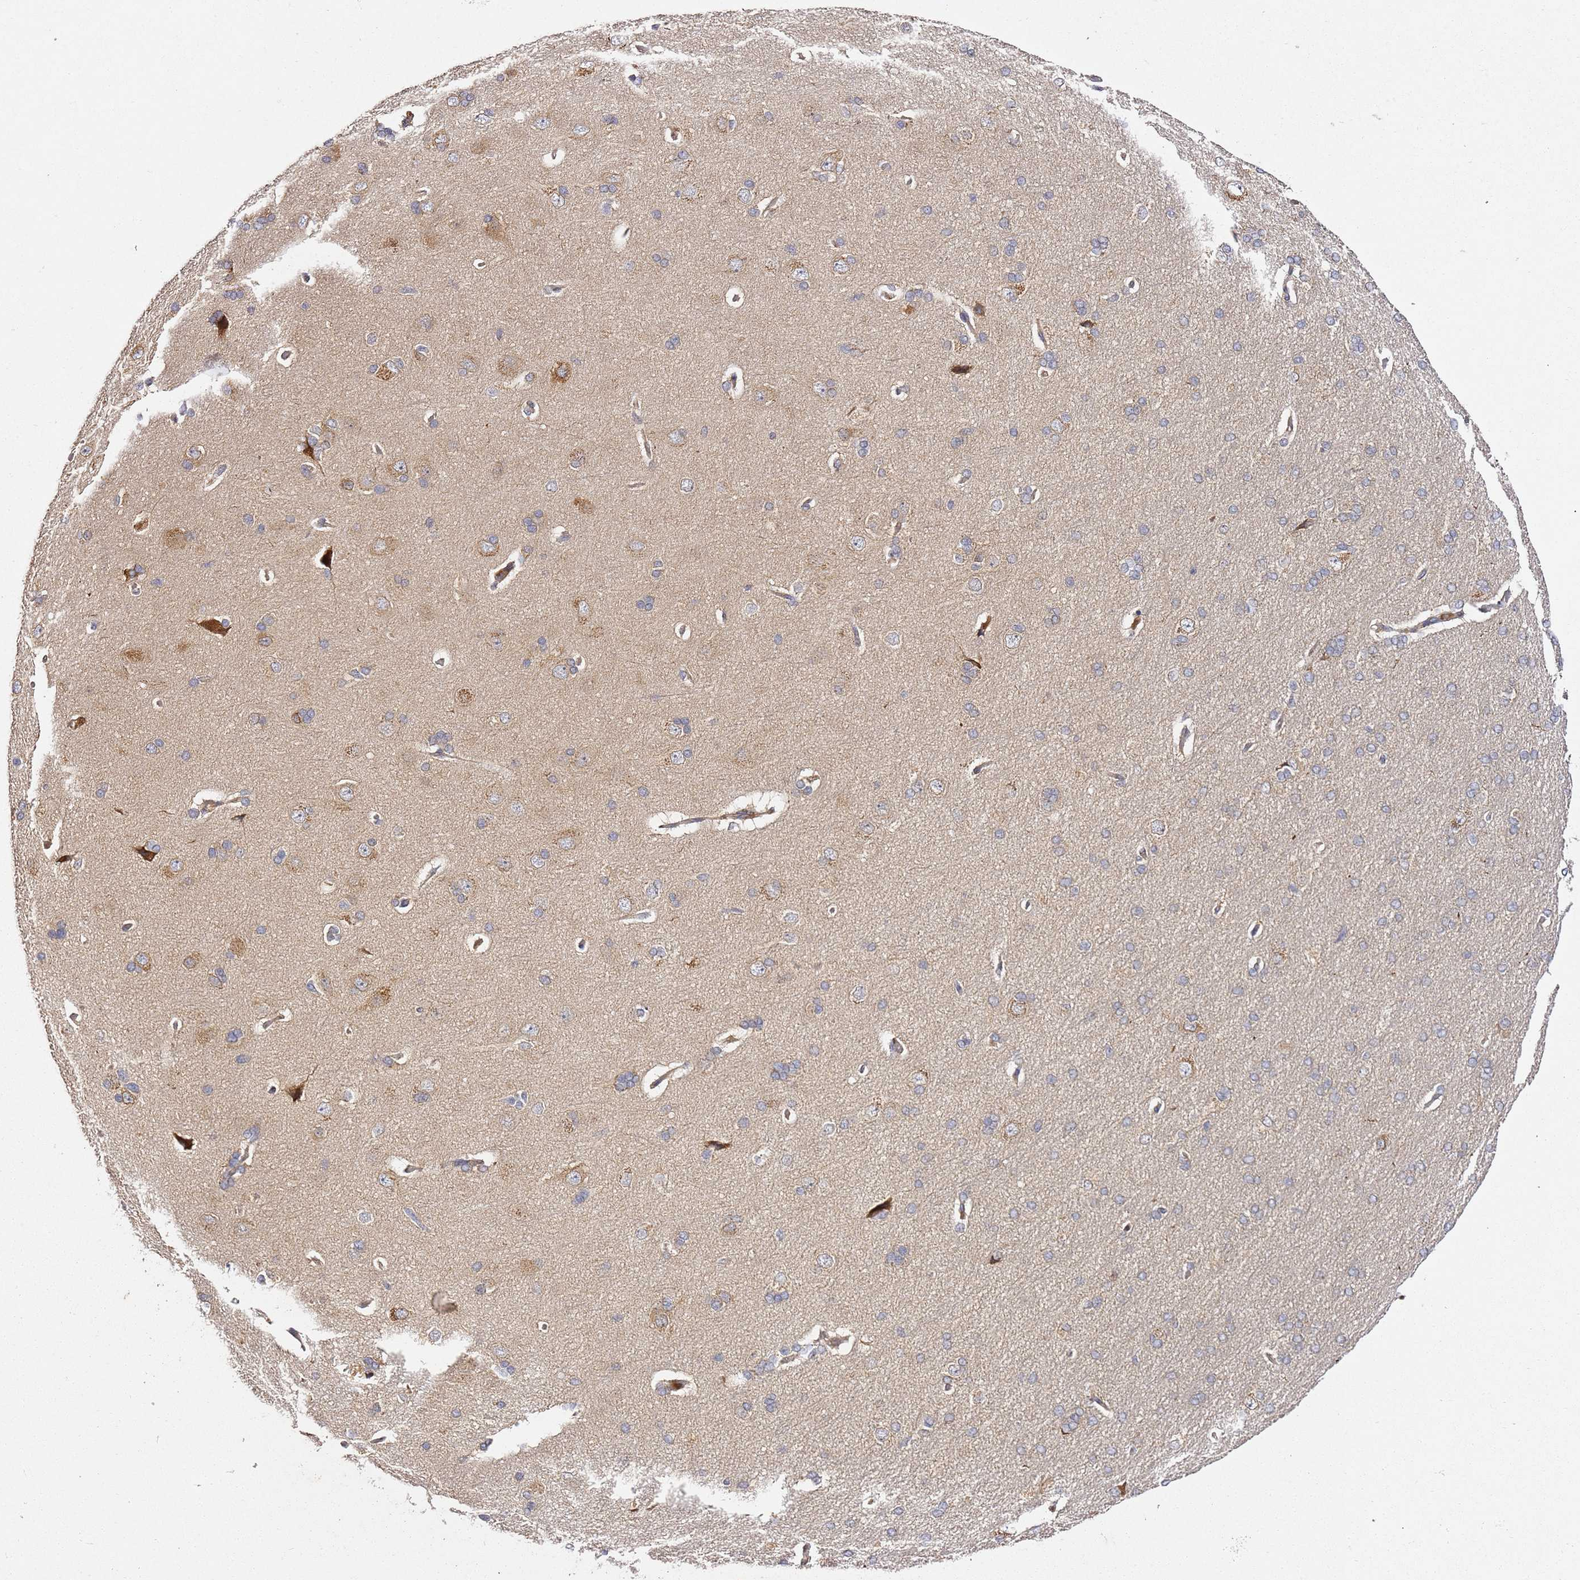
{"staining": {"intensity": "moderate", "quantity": ">75%", "location": "cytoplasmic/membranous"}, "tissue": "cerebral cortex", "cell_type": "Endothelial cells", "image_type": "normal", "snomed": [{"axis": "morphology", "description": "Normal tissue, NOS"}, {"axis": "topography", "description": "Cerebral cortex"}], "caption": "Immunohistochemical staining of normal cerebral cortex exhibits medium levels of moderate cytoplasmic/membranous staining in approximately >75% of endothelial cells. Immunohistochemistry stains the protein of interest in brown and the nuclei are stained blue.", "gene": "OSBPL2", "patient": {"sex": "male", "age": 62}}